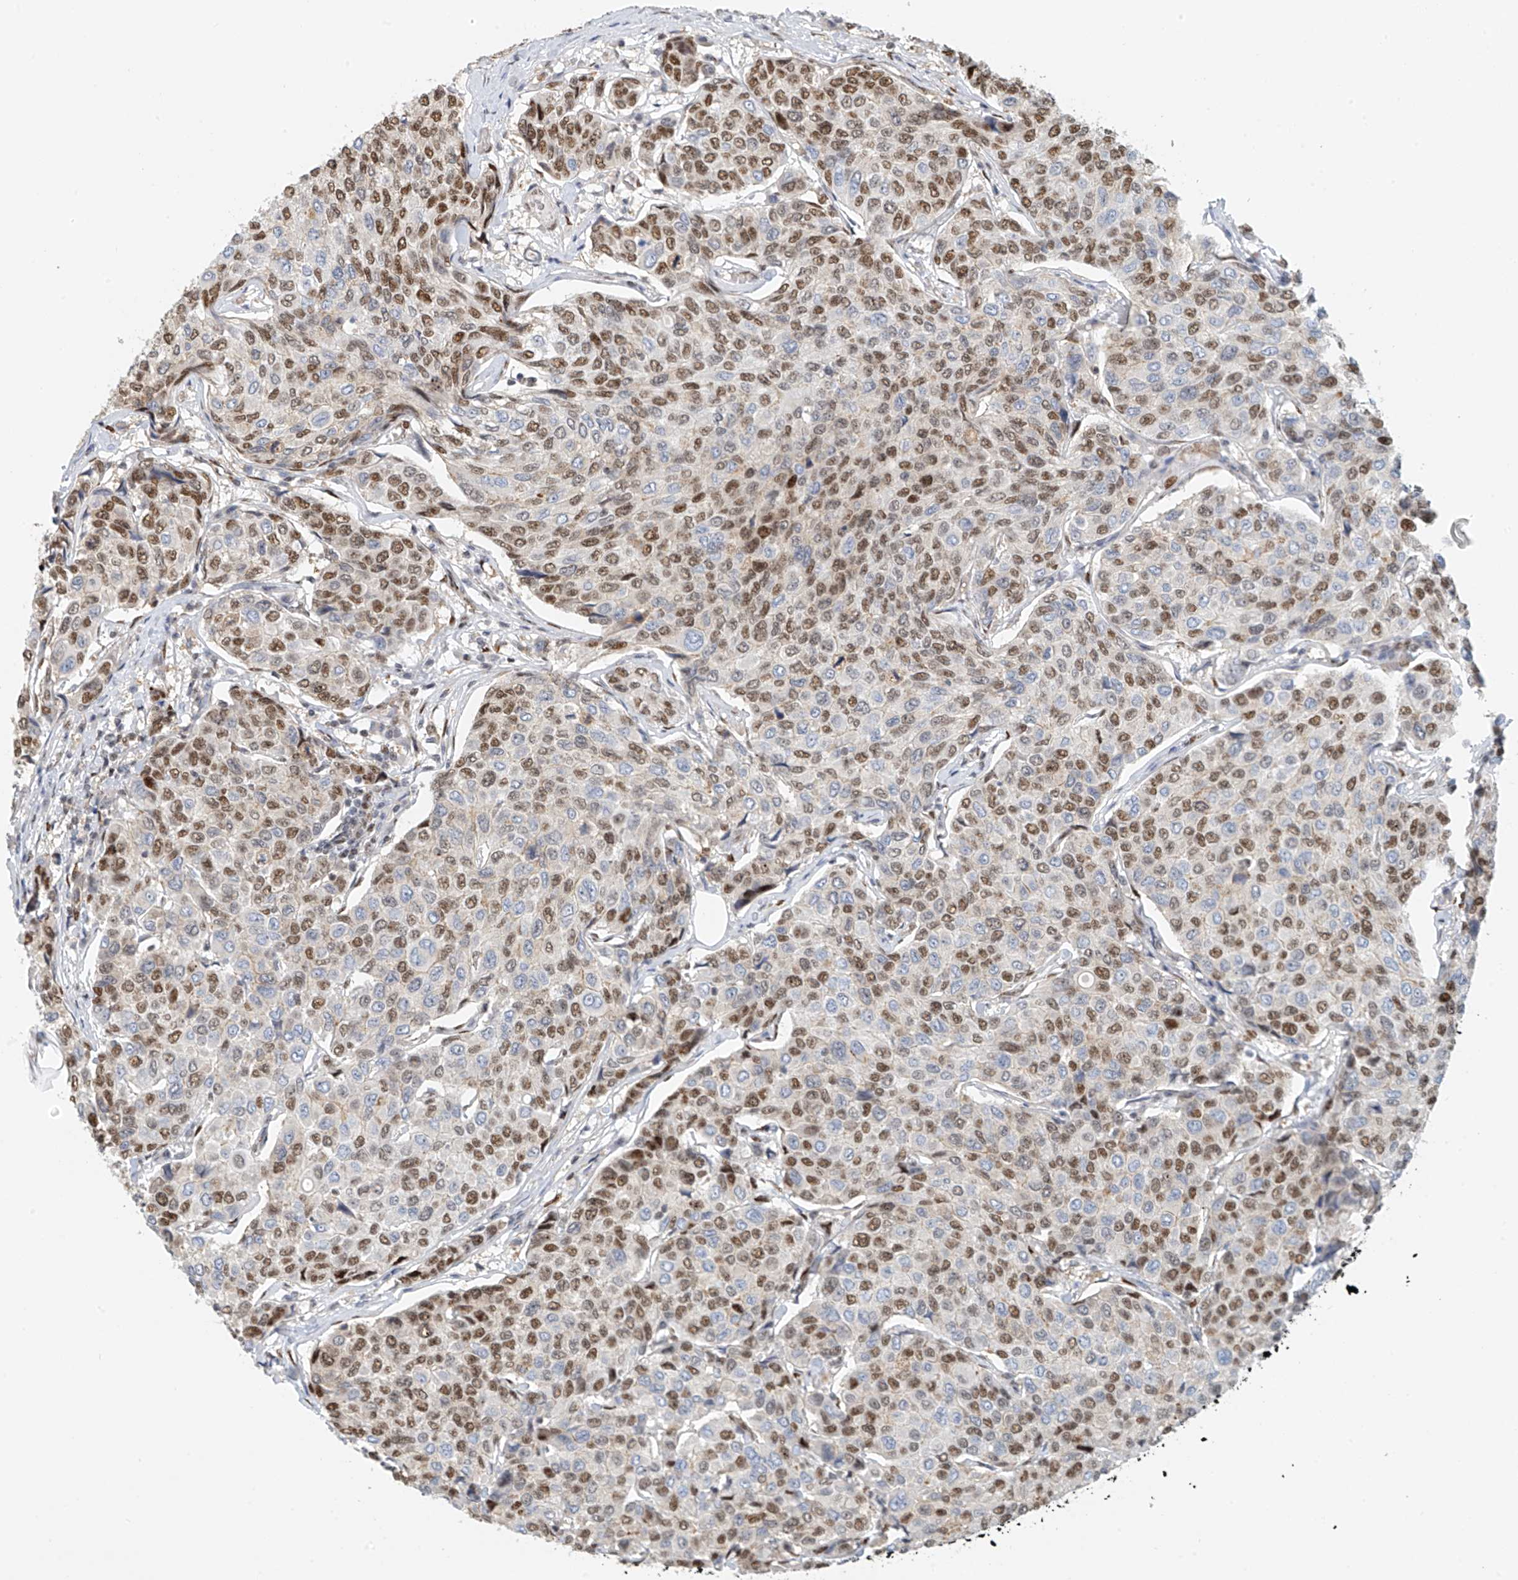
{"staining": {"intensity": "moderate", "quantity": ">75%", "location": "nuclear"}, "tissue": "breast cancer", "cell_type": "Tumor cells", "image_type": "cancer", "snomed": [{"axis": "morphology", "description": "Duct carcinoma"}, {"axis": "topography", "description": "Breast"}], "caption": "Protein expression by IHC demonstrates moderate nuclear expression in approximately >75% of tumor cells in breast invasive ductal carcinoma.", "gene": "ZNF514", "patient": {"sex": "female", "age": 55}}